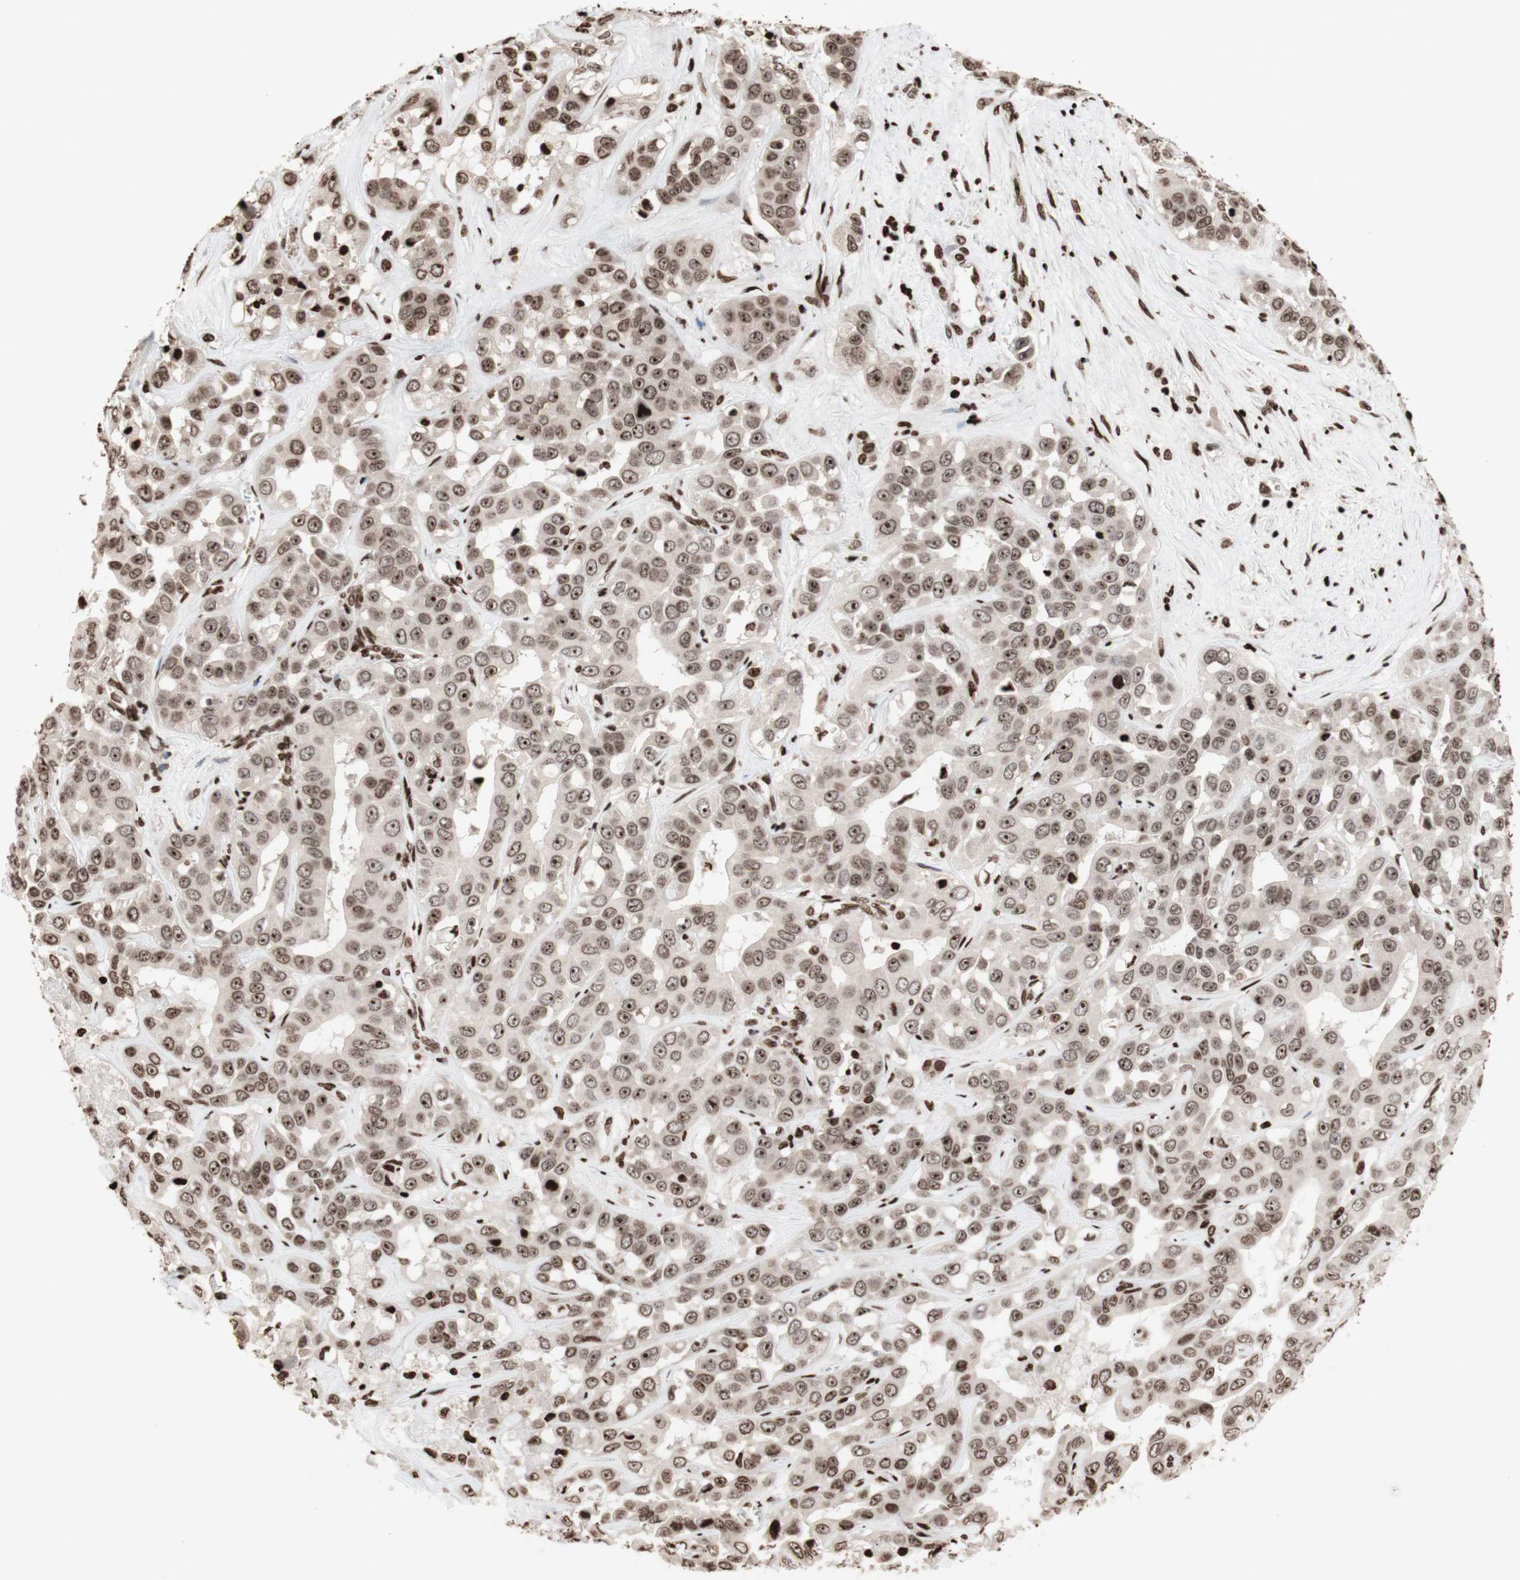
{"staining": {"intensity": "strong", "quantity": ">75%", "location": "nuclear"}, "tissue": "liver cancer", "cell_type": "Tumor cells", "image_type": "cancer", "snomed": [{"axis": "morphology", "description": "Cholangiocarcinoma"}, {"axis": "topography", "description": "Liver"}], "caption": "Immunohistochemistry of human liver cholangiocarcinoma shows high levels of strong nuclear expression in approximately >75% of tumor cells. Nuclei are stained in blue.", "gene": "NCAPD2", "patient": {"sex": "female", "age": 52}}